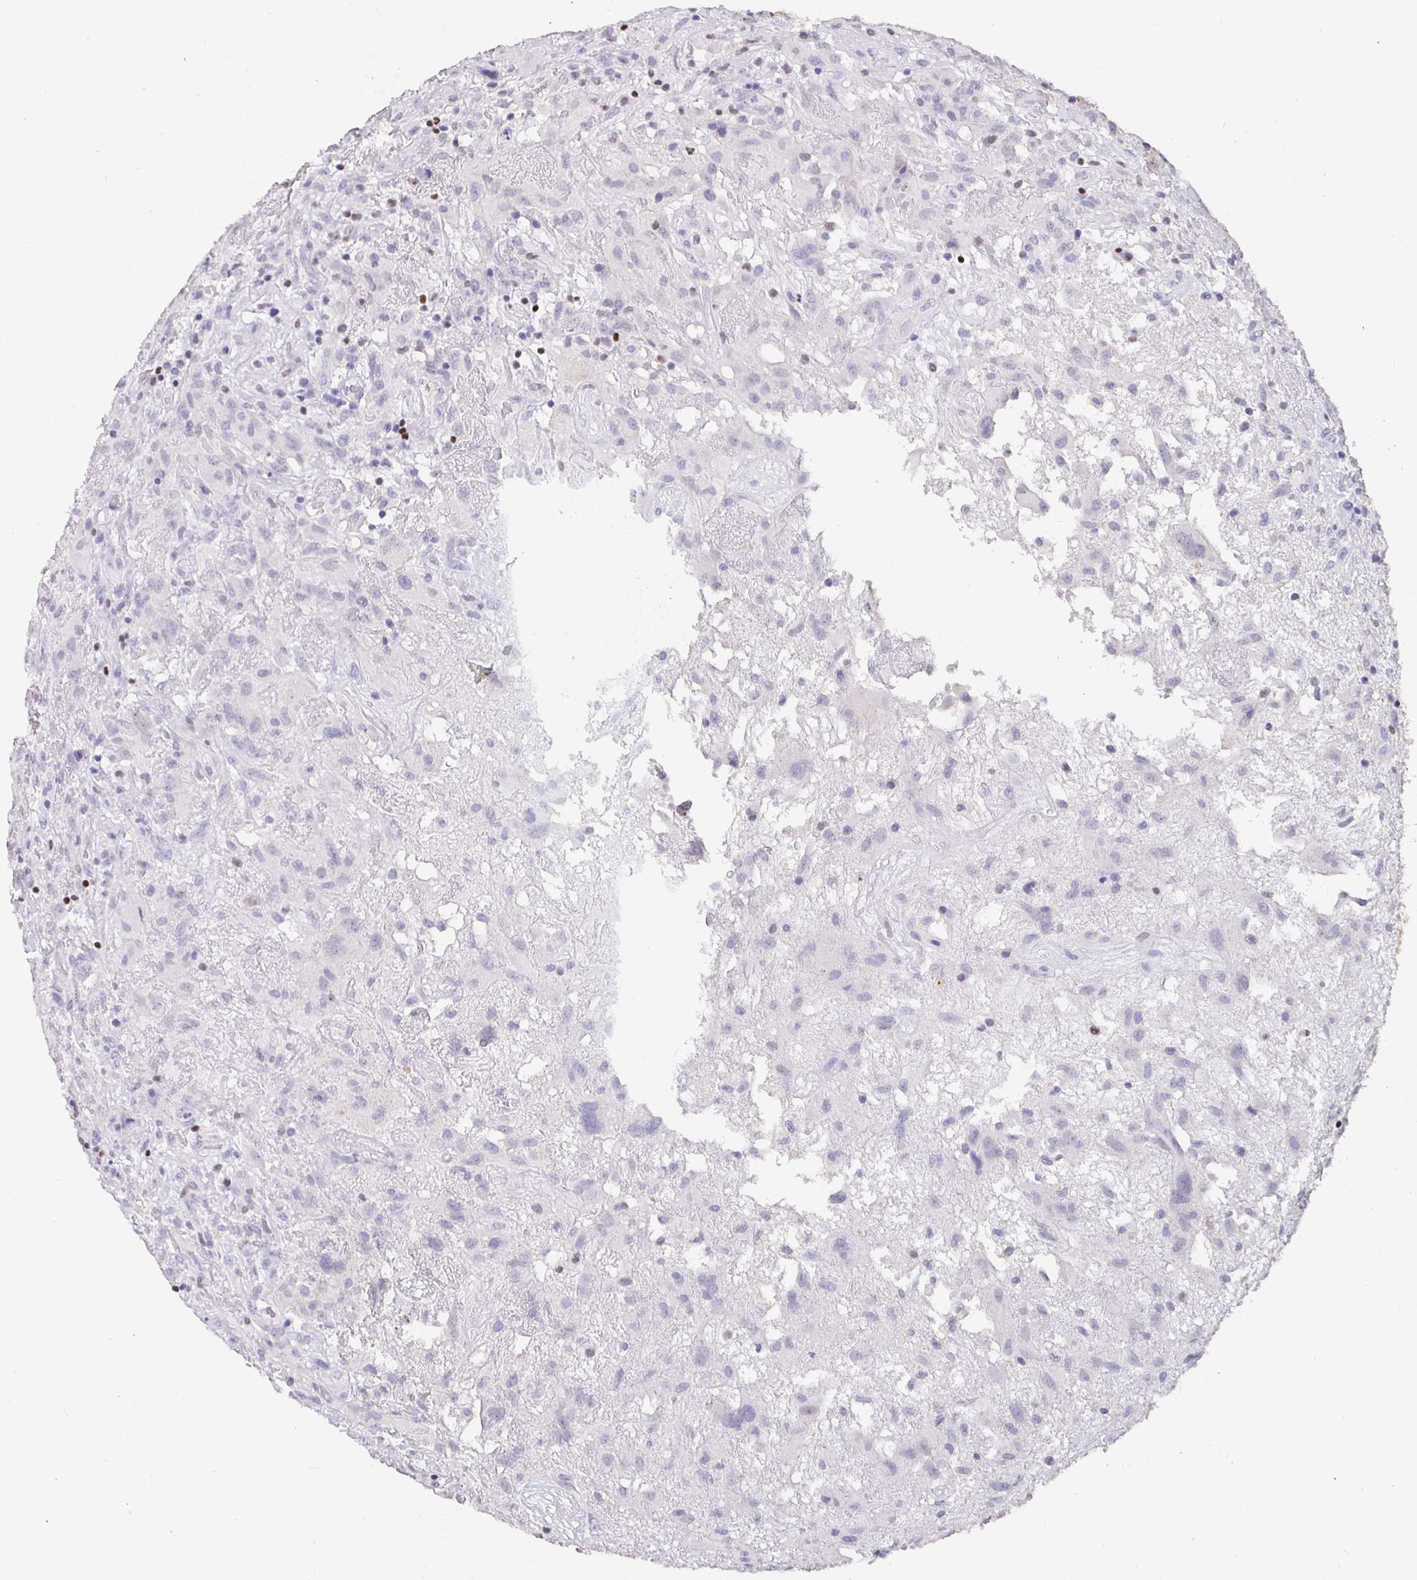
{"staining": {"intensity": "negative", "quantity": "none", "location": "none"}, "tissue": "glioma", "cell_type": "Tumor cells", "image_type": "cancer", "snomed": [{"axis": "morphology", "description": "Glioma, malignant, High grade"}, {"axis": "topography", "description": "Brain"}], "caption": "High power microscopy image of an IHC image of malignant glioma (high-grade), revealing no significant expression in tumor cells.", "gene": "SATB1", "patient": {"sex": "male", "age": 46}}